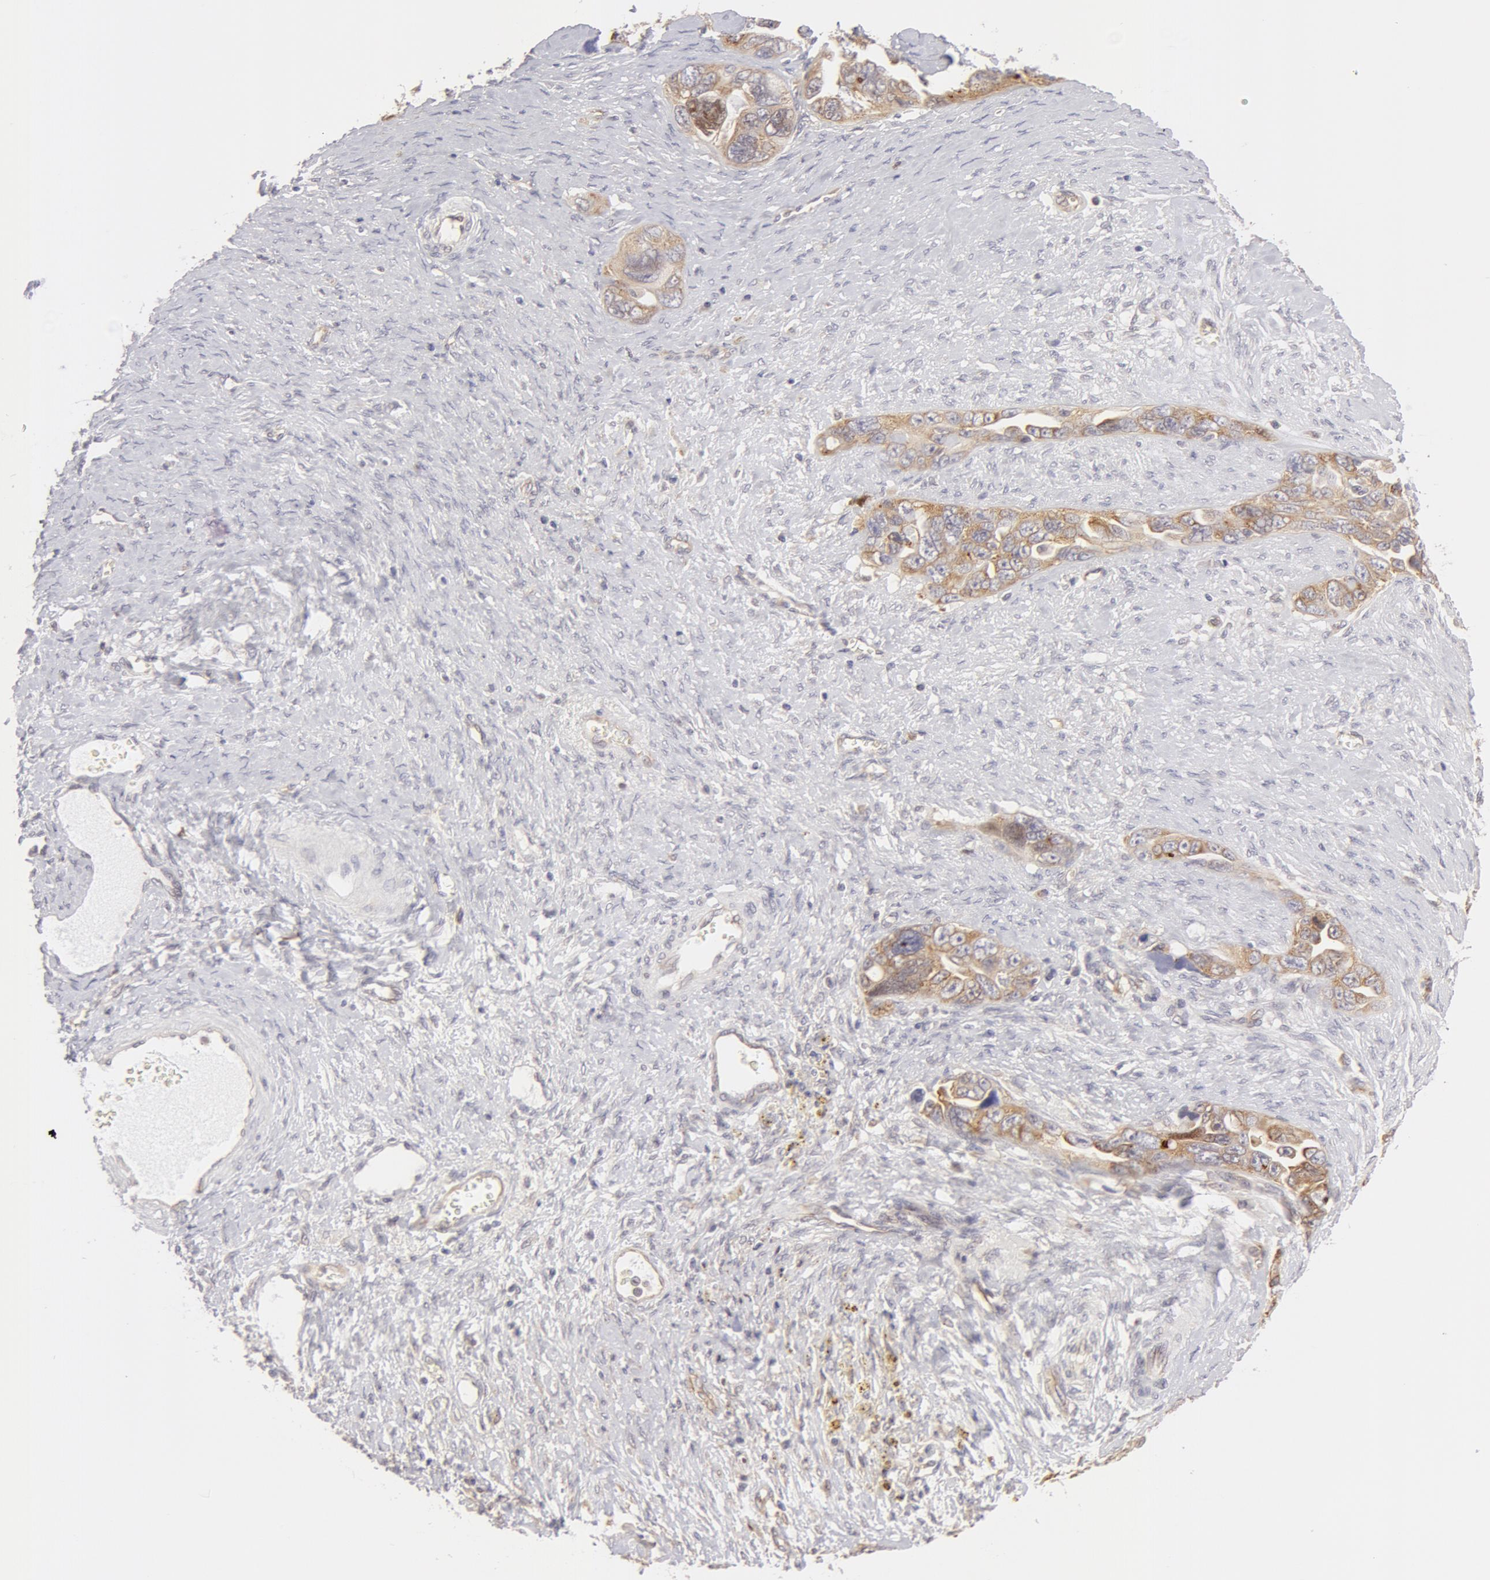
{"staining": {"intensity": "weak", "quantity": "25%-75%", "location": "cytoplasmic/membranous"}, "tissue": "ovarian cancer", "cell_type": "Tumor cells", "image_type": "cancer", "snomed": [{"axis": "morphology", "description": "Cystadenocarcinoma, serous, NOS"}, {"axis": "topography", "description": "Ovary"}], "caption": "Immunohistochemical staining of human ovarian cancer demonstrates weak cytoplasmic/membranous protein expression in approximately 25%-75% of tumor cells. (DAB (3,3'-diaminobenzidine) IHC with brightfield microscopy, high magnification).", "gene": "DDX3Y", "patient": {"sex": "female", "age": 63}}